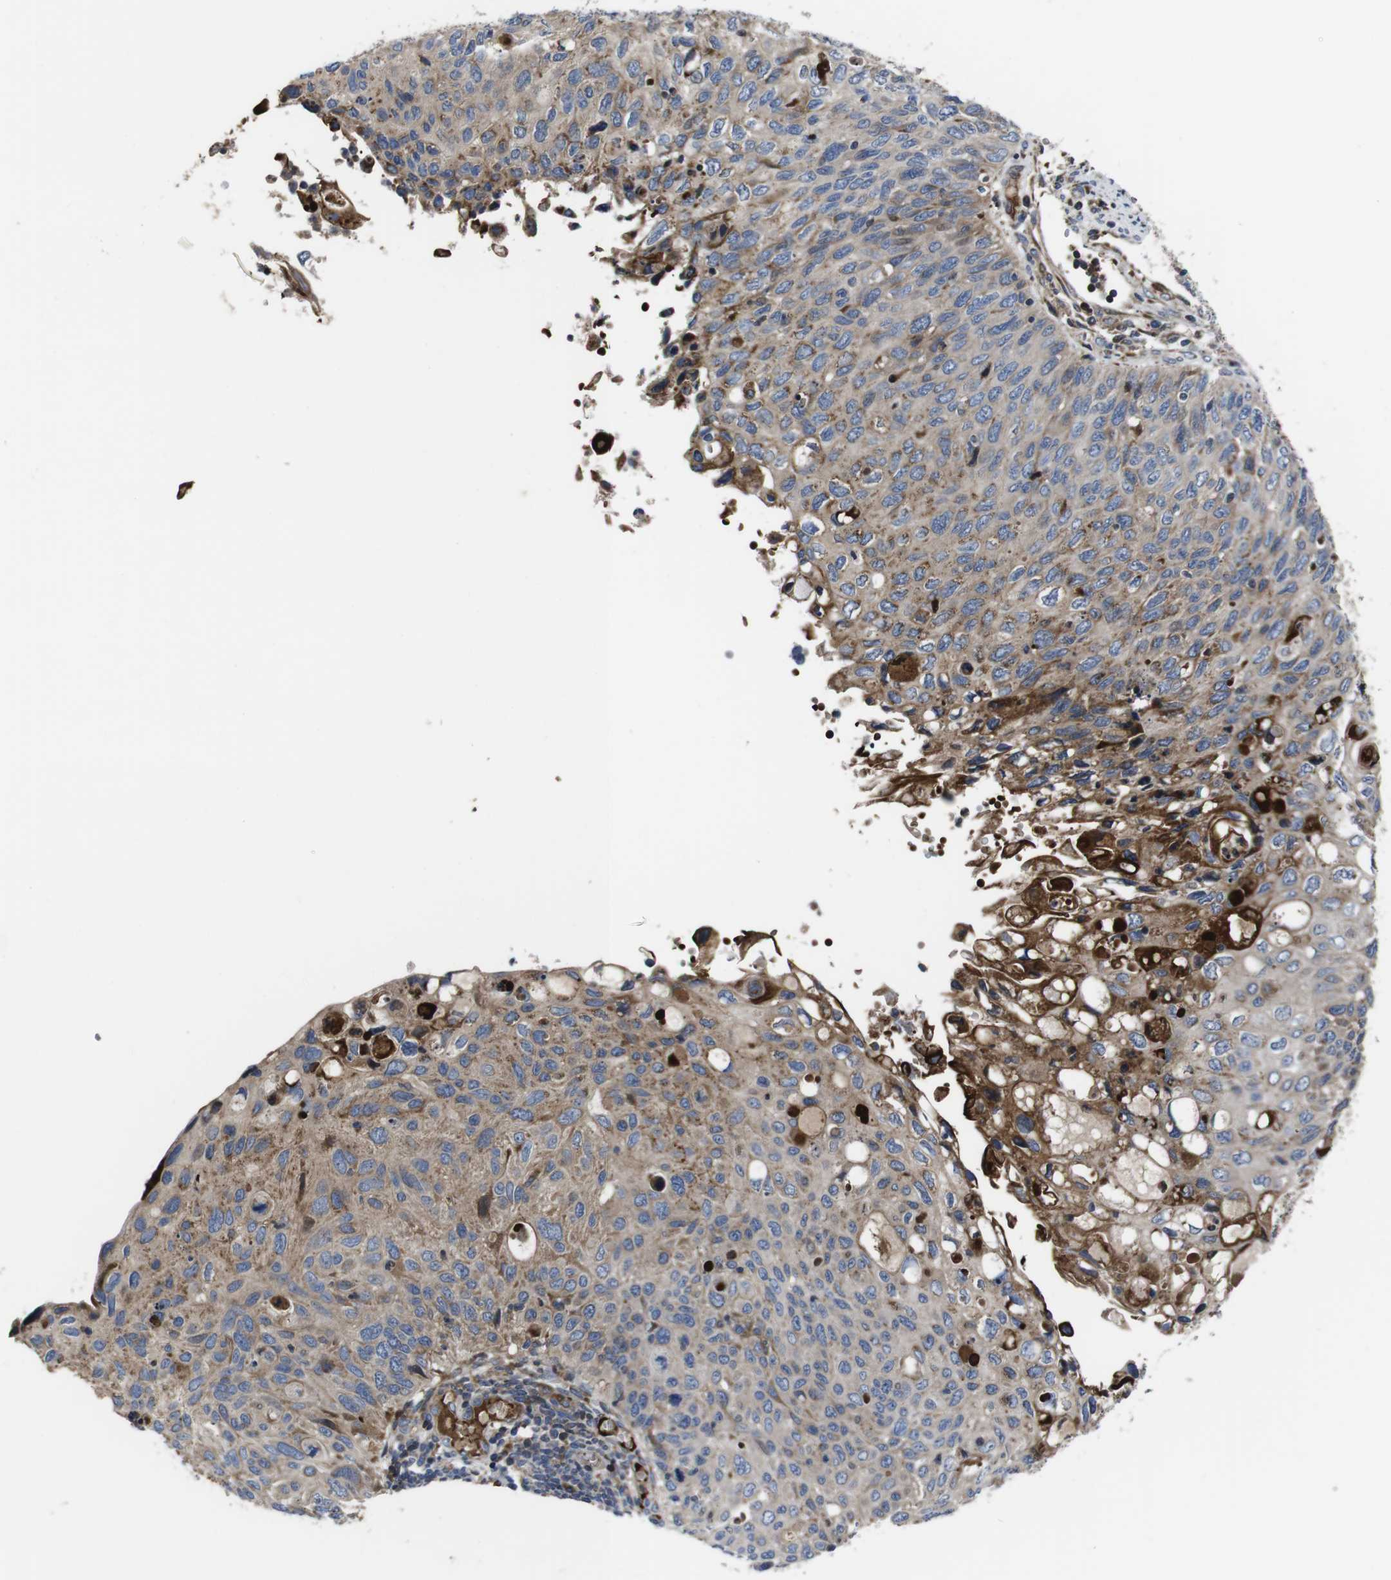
{"staining": {"intensity": "weak", "quantity": "25%-75%", "location": "cytoplasmic/membranous"}, "tissue": "cervical cancer", "cell_type": "Tumor cells", "image_type": "cancer", "snomed": [{"axis": "morphology", "description": "Squamous cell carcinoma, NOS"}, {"axis": "topography", "description": "Cervix"}], "caption": "Immunohistochemical staining of human cervical cancer reveals weak cytoplasmic/membranous protein expression in about 25%-75% of tumor cells. (Brightfield microscopy of DAB IHC at high magnification).", "gene": "SMYD3", "patient": {"sex": "female", "age": 70}}